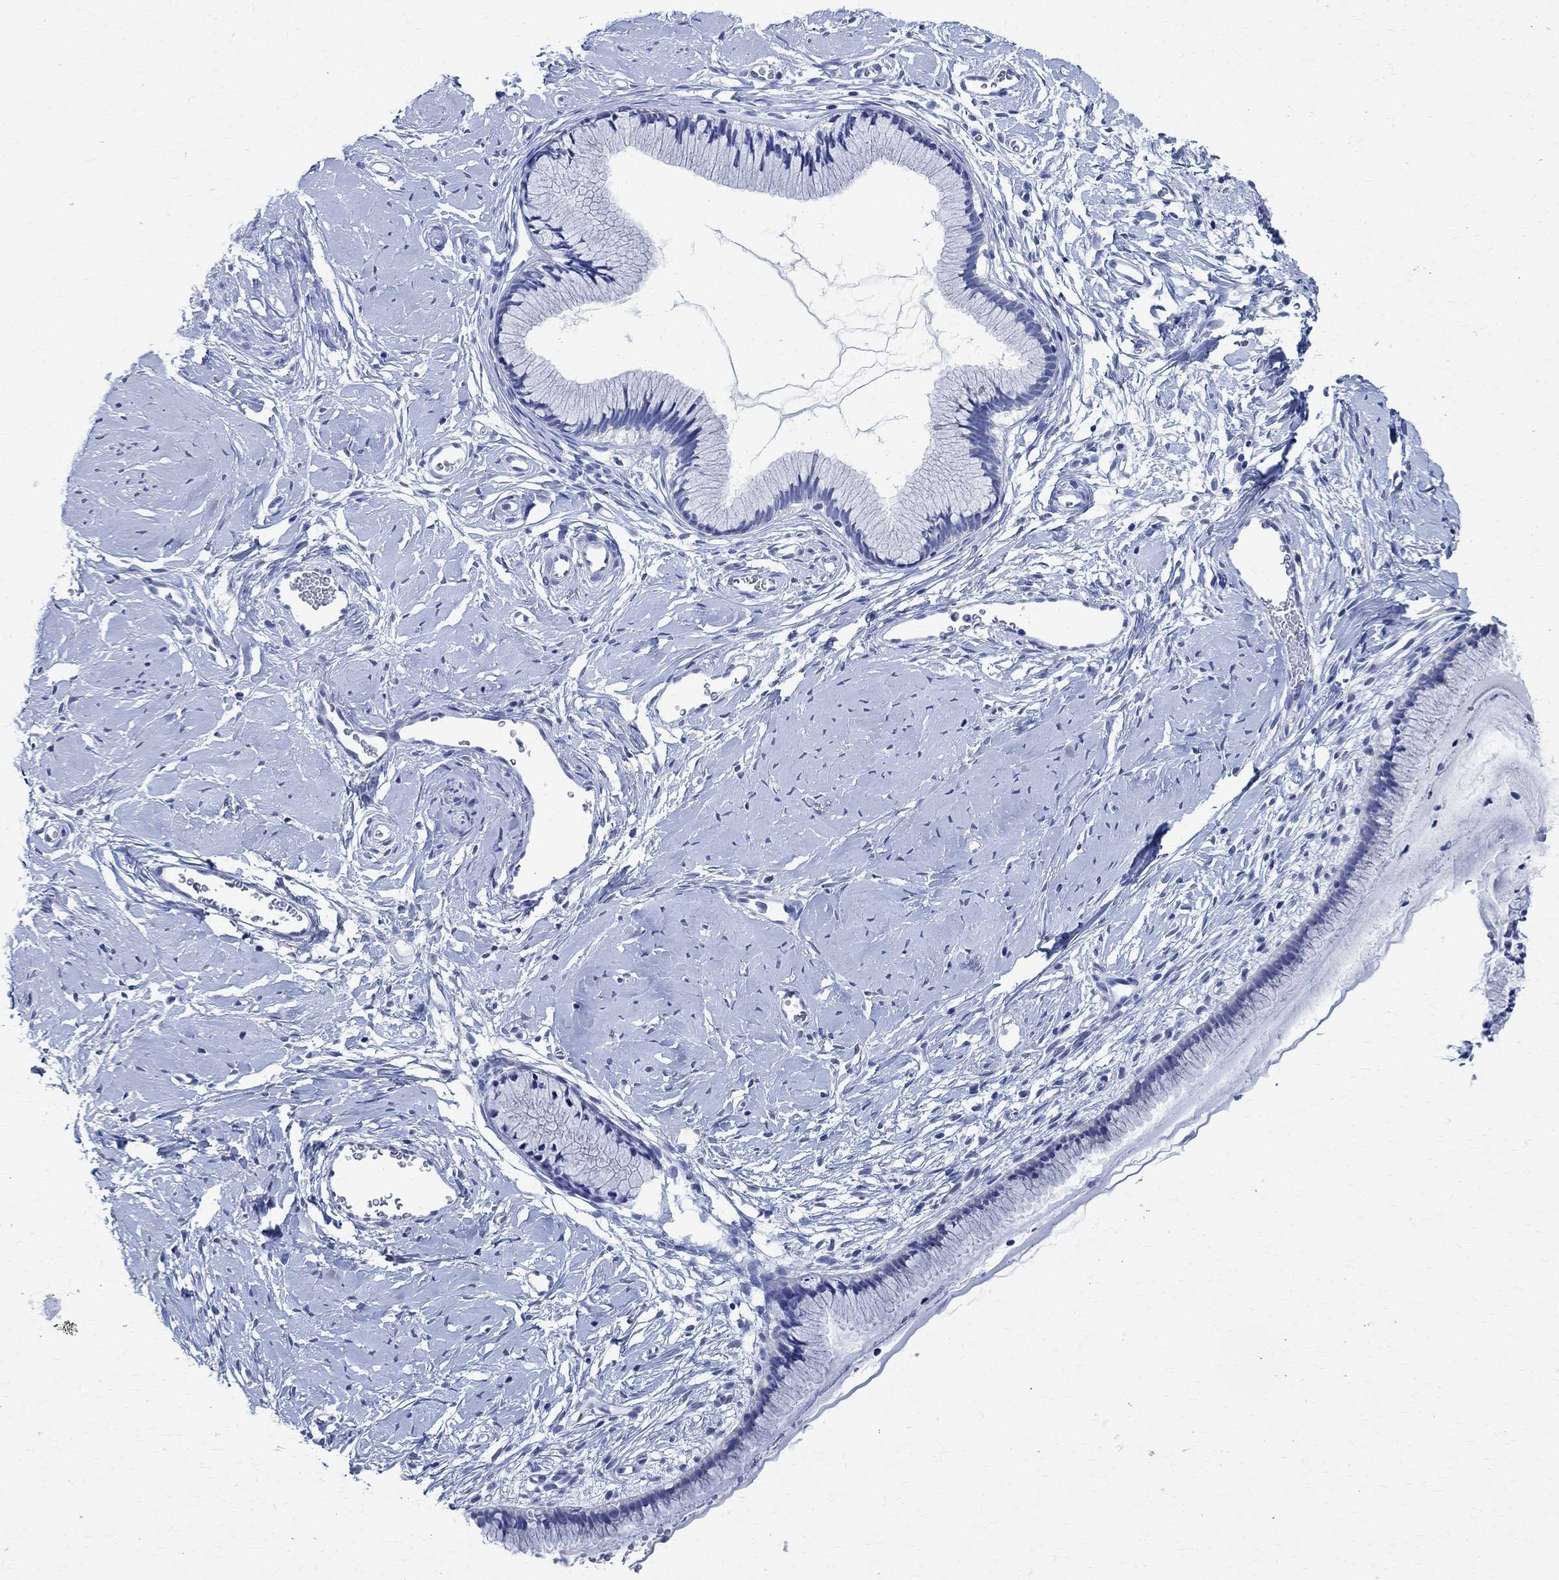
{"staining": {"intensity": "negative", "quantity": "none", "location": "none"}, "tissue": "cervix", "cell_type": "Glandular cells", "image_type": "normal", "snomed": [{"axis": "morphology", "description": "Normal tissue, NOS"}, {"axis": "topography", "description": "Cervix"}], "caption": "Glandular cells show no significant protein staining in normal cervix. (Brightfield microscopy of DAB immunohistochemistry (IHC) at high magnification).", "gene": "TMEM221", "patient": {"sex": "female", "age": 40}}